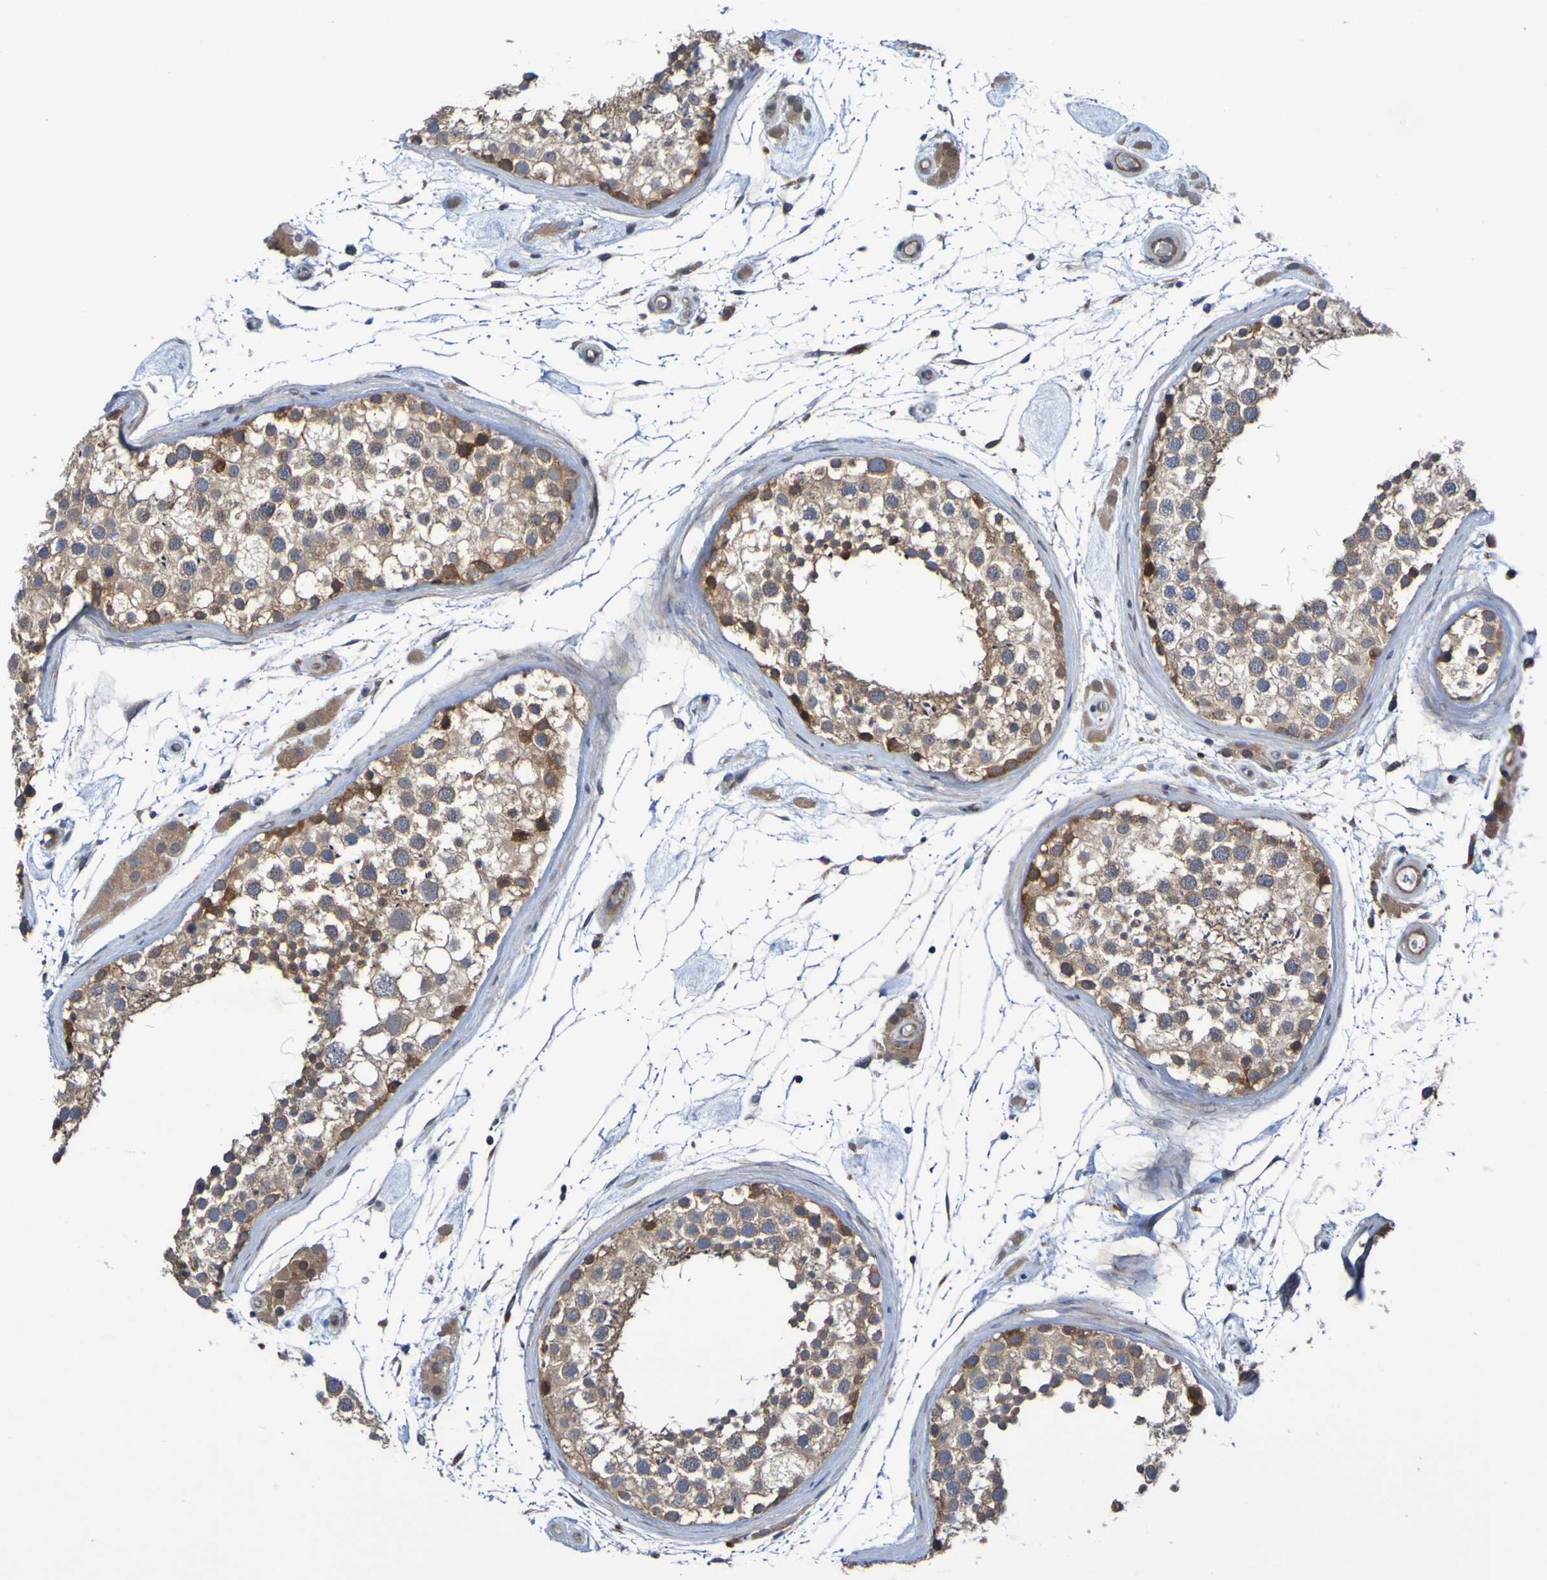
{"staining": {"intensity": "weak", "quantity": ">75%", "location": "cytoplasmic/membranous"}, "tissue": "testis", "cell_type": "Cells in seminiferous ducts", "image_type": "normal", "snomed": [{"axis": "morphology", "description": "Normal tissue, NOS"}, {"axis": "topography", "description": "Testis"}], "caption": "A brown stain labels weak cytoplasmic/membranous staining of a protein in cells in seminiferous ducts of unremarkable testis.", "gene": "SDK1", "patient": {"sex": "male", "age": 46}}